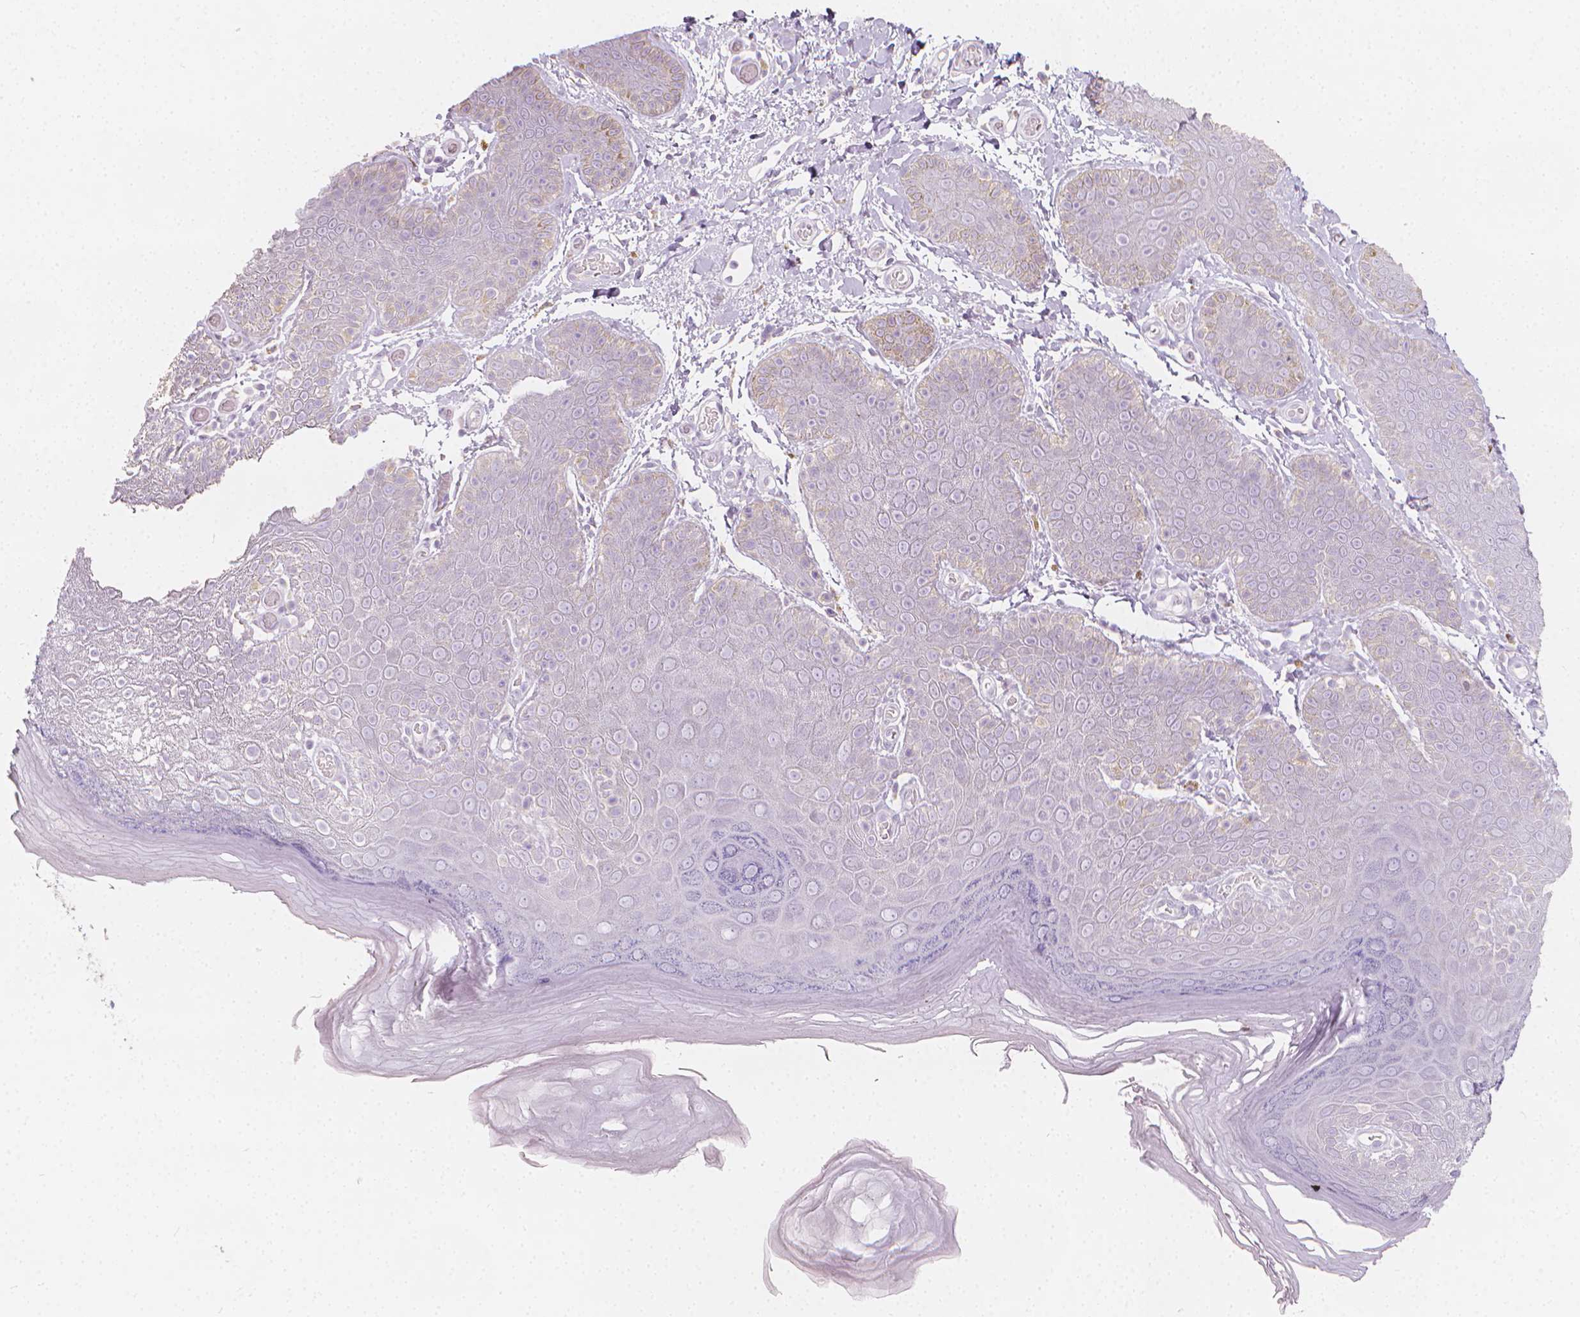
{"staining": {"intensity": "negative", "quantity": "none", "location": "none"}, "tissue": "skin", "cell_type": "Epidermal cells", "image_type": "normal", "snomed": [{"axis": "morphology", "description": "Normal tissue, NOS"}, {"axis": "topography", "description": "Anal"}], "caption": "The photomicrograph displays no significant staining in epidermal cells of skin.", "gene": "RBFOX1", "patient": {"sex": "male", "age": 53}}